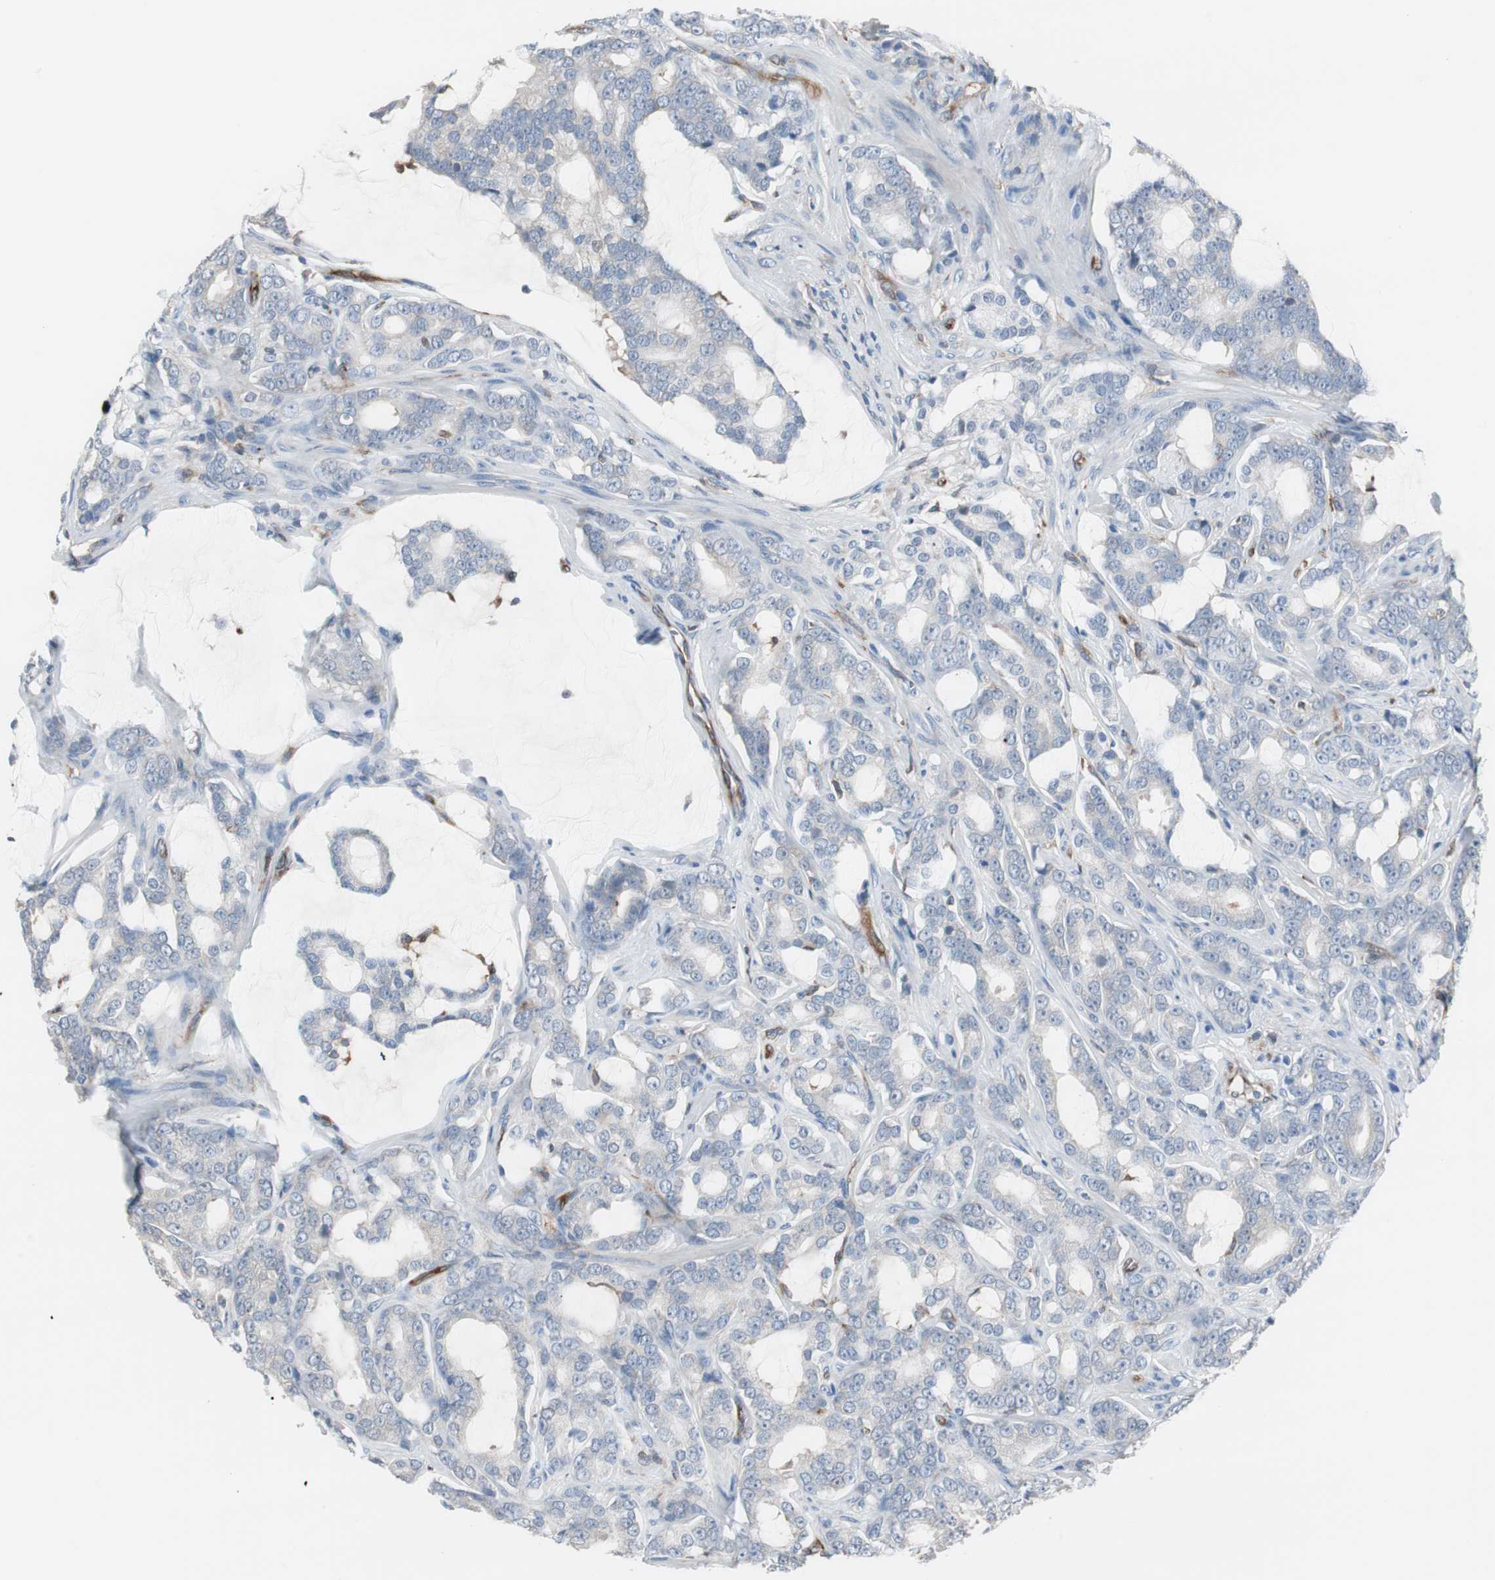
{"staining": {"intensity": "weak", "quantity": "25%-75%", "location": "cytoplasmic/membranous"}, "tissue": "prostate cancer", "cell_type": "Tumor cells", "image_type": "cancer", "snomed": [{"axis": "morphology", "description": "Adenocarcinoma, Low grade"}, {"axis": "topography", "description": "Prostate"}], "caption": "Protein expression analysis of human adenocarcinoma (low-grade) (prostate) reveals weak cytoplasmic/membranous positivity in about 25%-75% of tumor cells.", "gene": "SWAP70", "patient": {"sex": "male", "age": 58}}